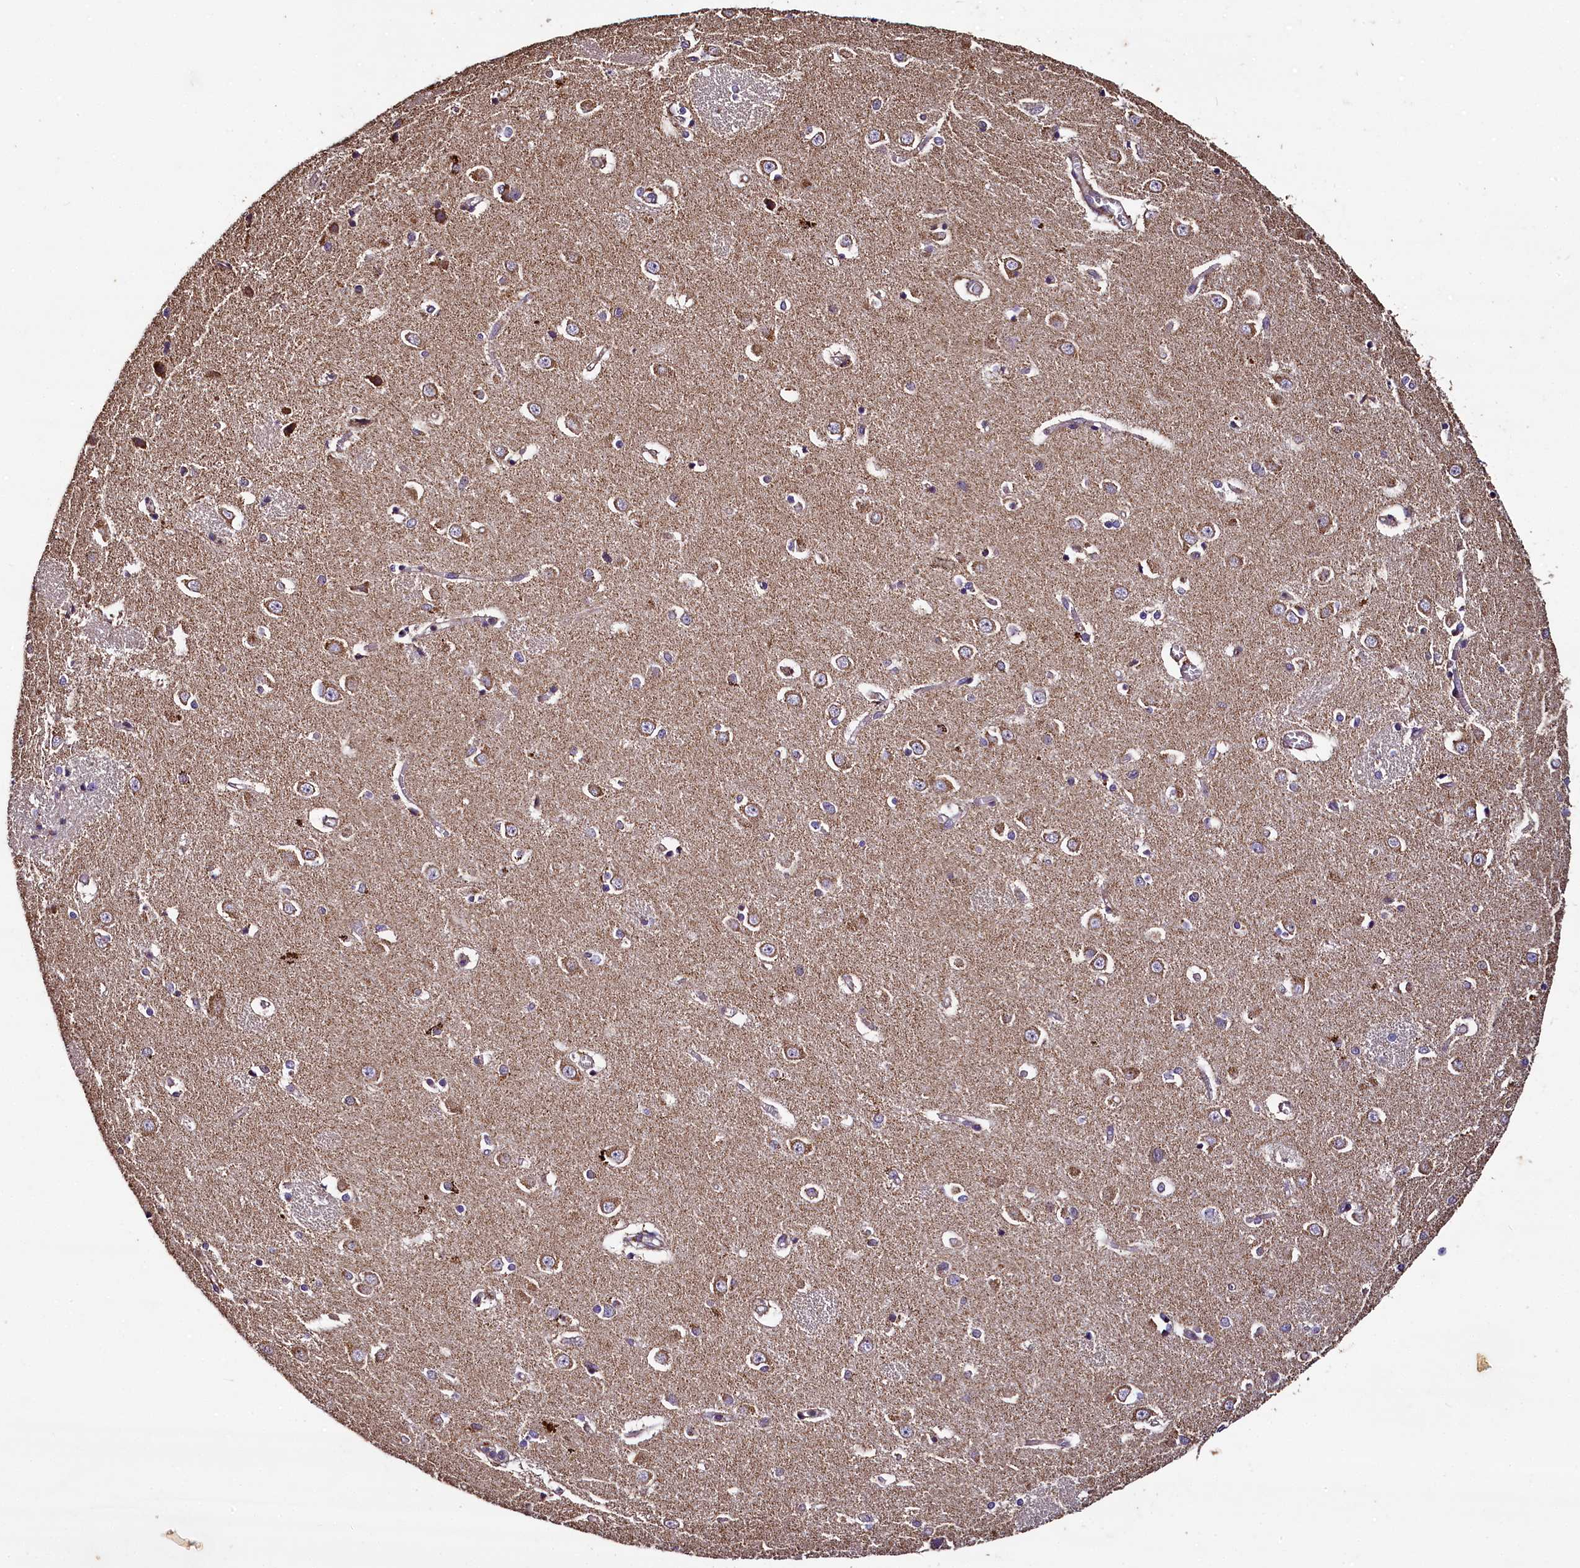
{"staining": {"intensity": "negative", "quantity": "none", "location": "none"}, "tissue": "caudate", "cell_type": "Glial cells", "image_type": "normal", "snomed": [{"axis": "morphology", "description": "Normal tissue, NOS"}, {"axis": "topography", "description": "Lateral ventricle wall"}], "caption": "An immunohistochemistry (IHC) image of benign caudate is shown. There is no staining in glial cells of caudate.", "gene": "COQ9", "patient": {"sex": "male", "age": 37}}